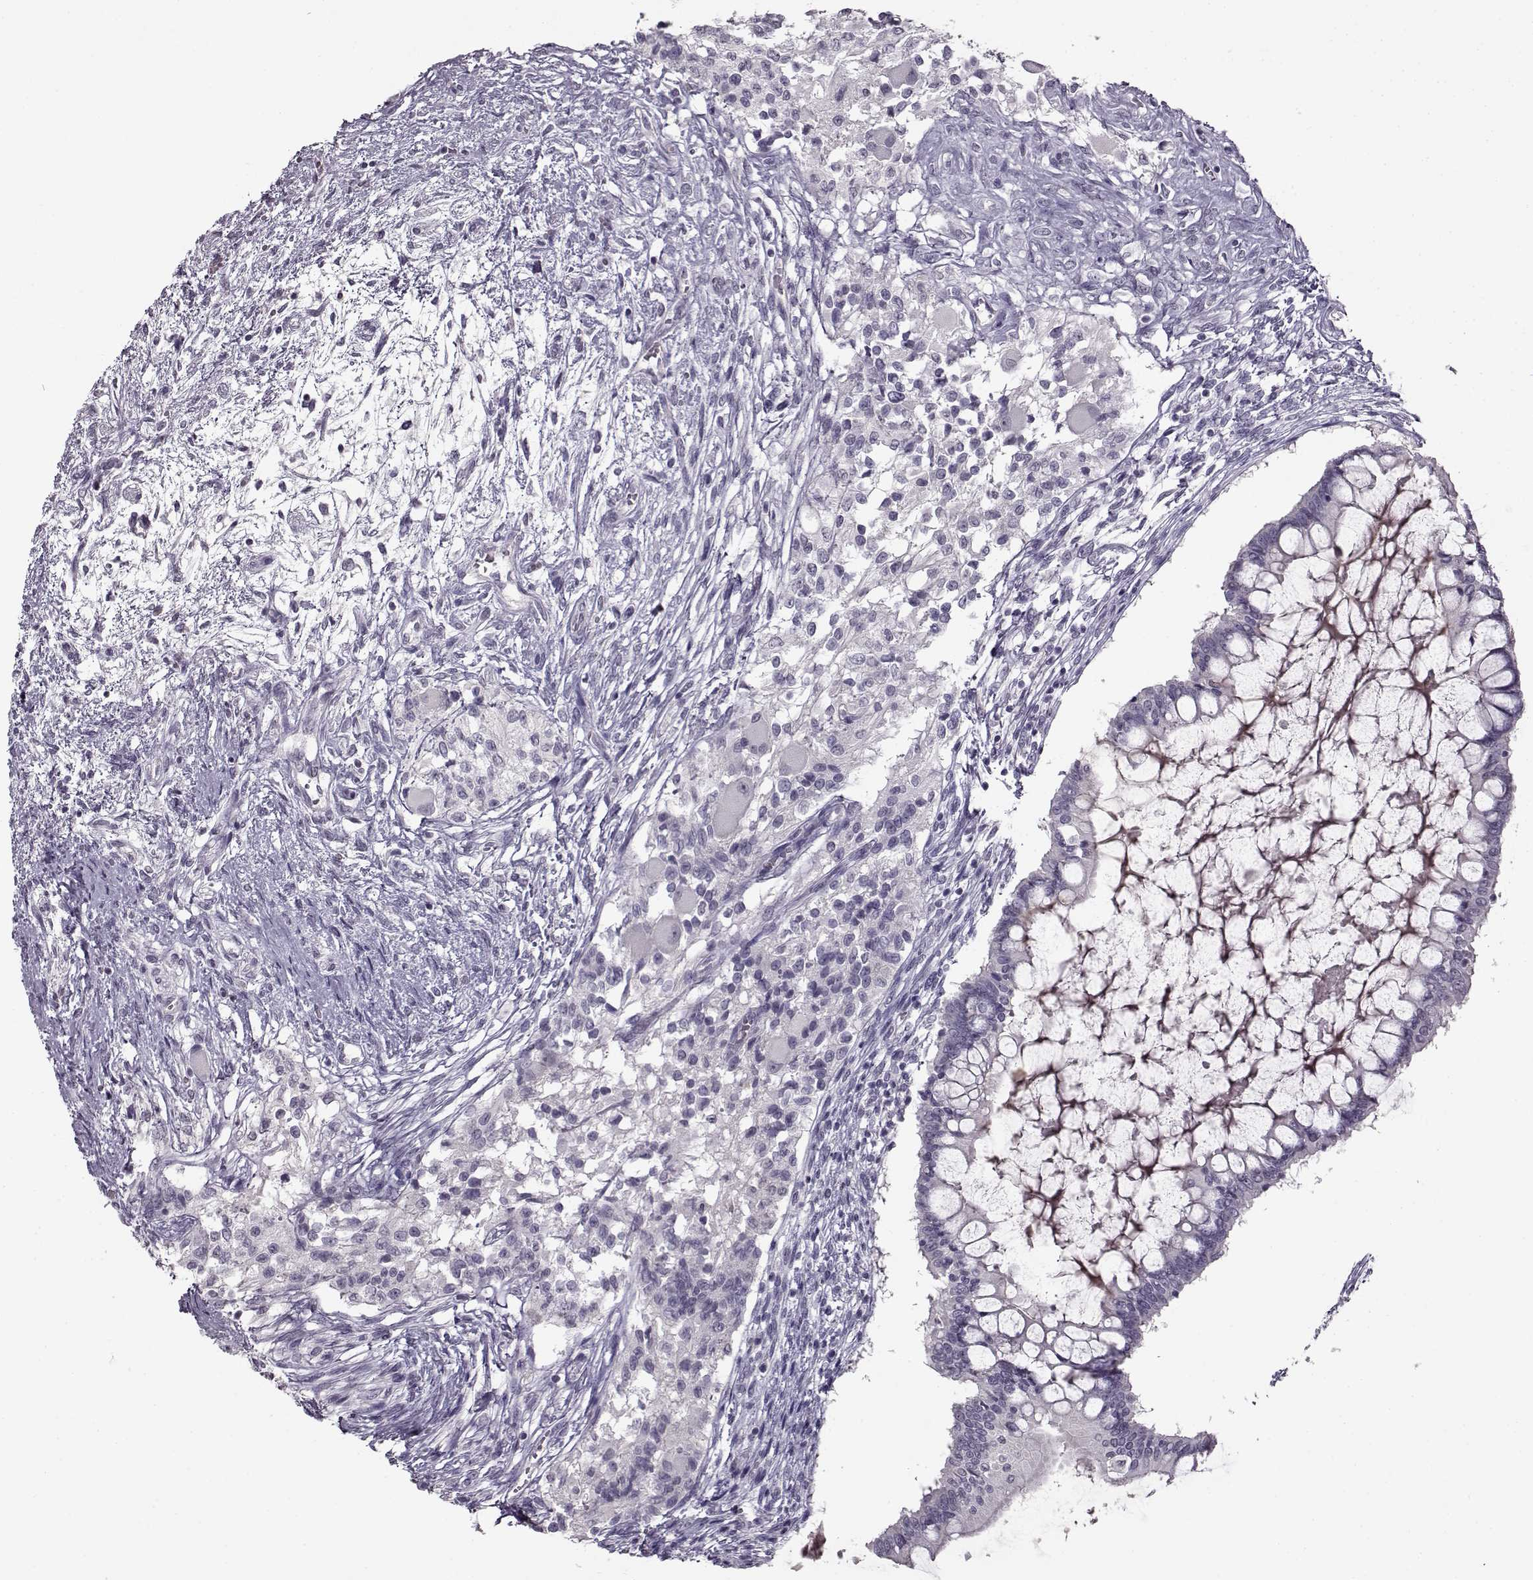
{"staining": {"intensity": "weak", "quantity": "<25%", "location": "cytoplasmic/membranous"}, "tissue": "testis cancer", "cell_type": "Tumor cells", "image_type": "cancer", "snomed": [{"axis": "morphology", "description": "Carcinoma, Embryonal, NOS"}, {"axis": "topography", "description": "Testis"}], "caption": "High magnification brightfield microscopy of embryonal carcinoma (testis) stained with DAB (brown) and counterstained with hematoxylin (blue): tumor cells show no significant expression.", "gene": "FSHB", "patient": {"sex": "male", "age": 37}}